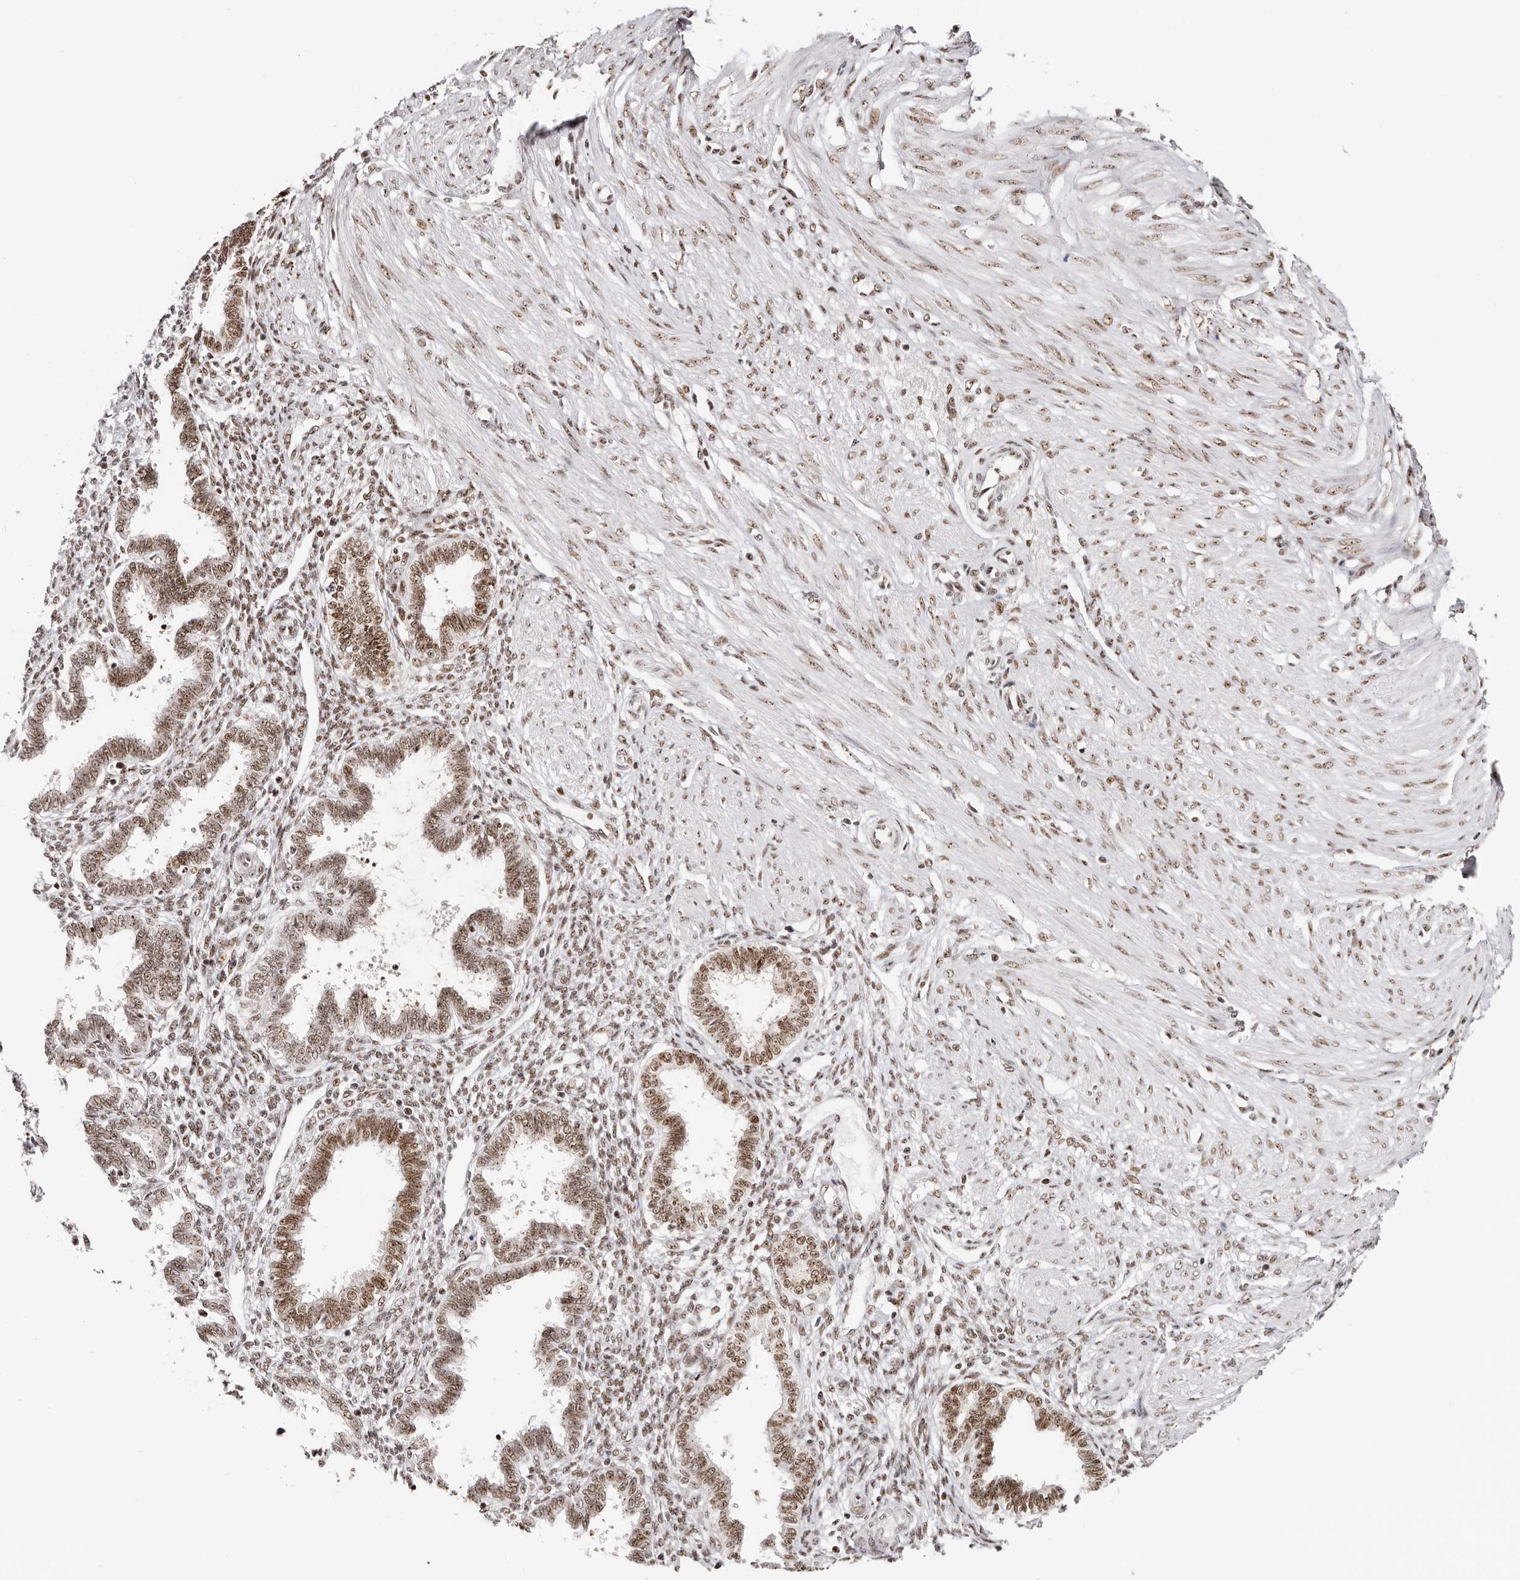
{"staining": {"intensity": "moderate", "quantity": ">75%", "location": "nuclear"}, "tissue": "endometrium", "cell_type": "Cells in endometrial stroma", "image_type": "normal", "snomed": [{"axis": "morphology", "description": "Normal tissue, NOS"}, {"axis": "topography", "description": "Endometrium"}], "caption": "The micrograph exhibits staining of normal endometrium, revealing moderate nuclear protein positivity (brown color) within cells in endometrial stroma. (brown staining indicates protein expression, while blue staining denotes nuclei).", "gene": "IQGAP3", "patient": {"sex": "female", "age": 33}}